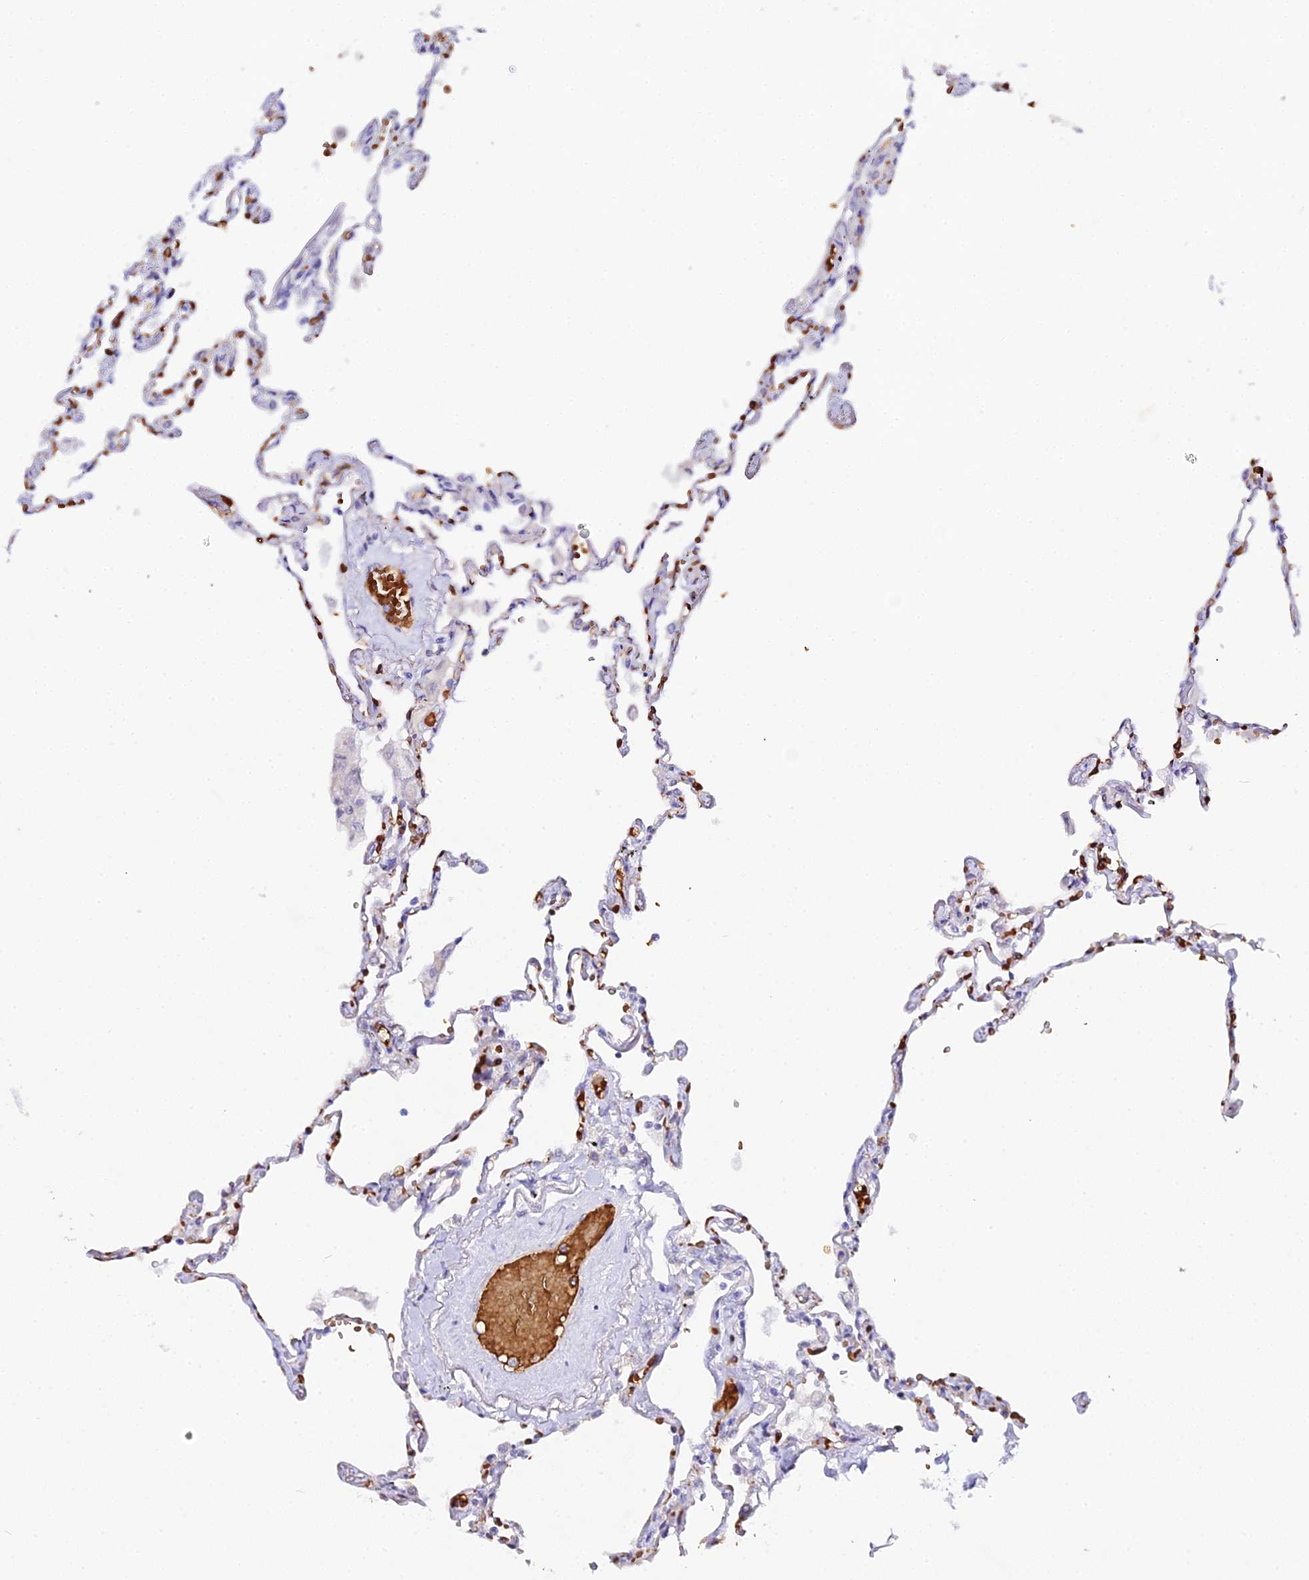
{"staining": {"intensity": "negative", "quantity": "none", "location": "none"}, "tissue": "lung", "cell_type": "Alveolar cells", "image_type": "normal", "snomed": [{"axis": "morphology", "description": "Normal tissue, NOS"}, {"axis": "topography", "description": "Lung"}], "caption": "The histopathology image exhibits no significant staining in alveolar cells of lung. The staining is performed using DAB (3,3'-diaminobenzidine) brown chromogen with nuclei counter-stained in using hematoxylin.", "gene": "CFAP45", "patient": {"sex": "female", "age": 67}}